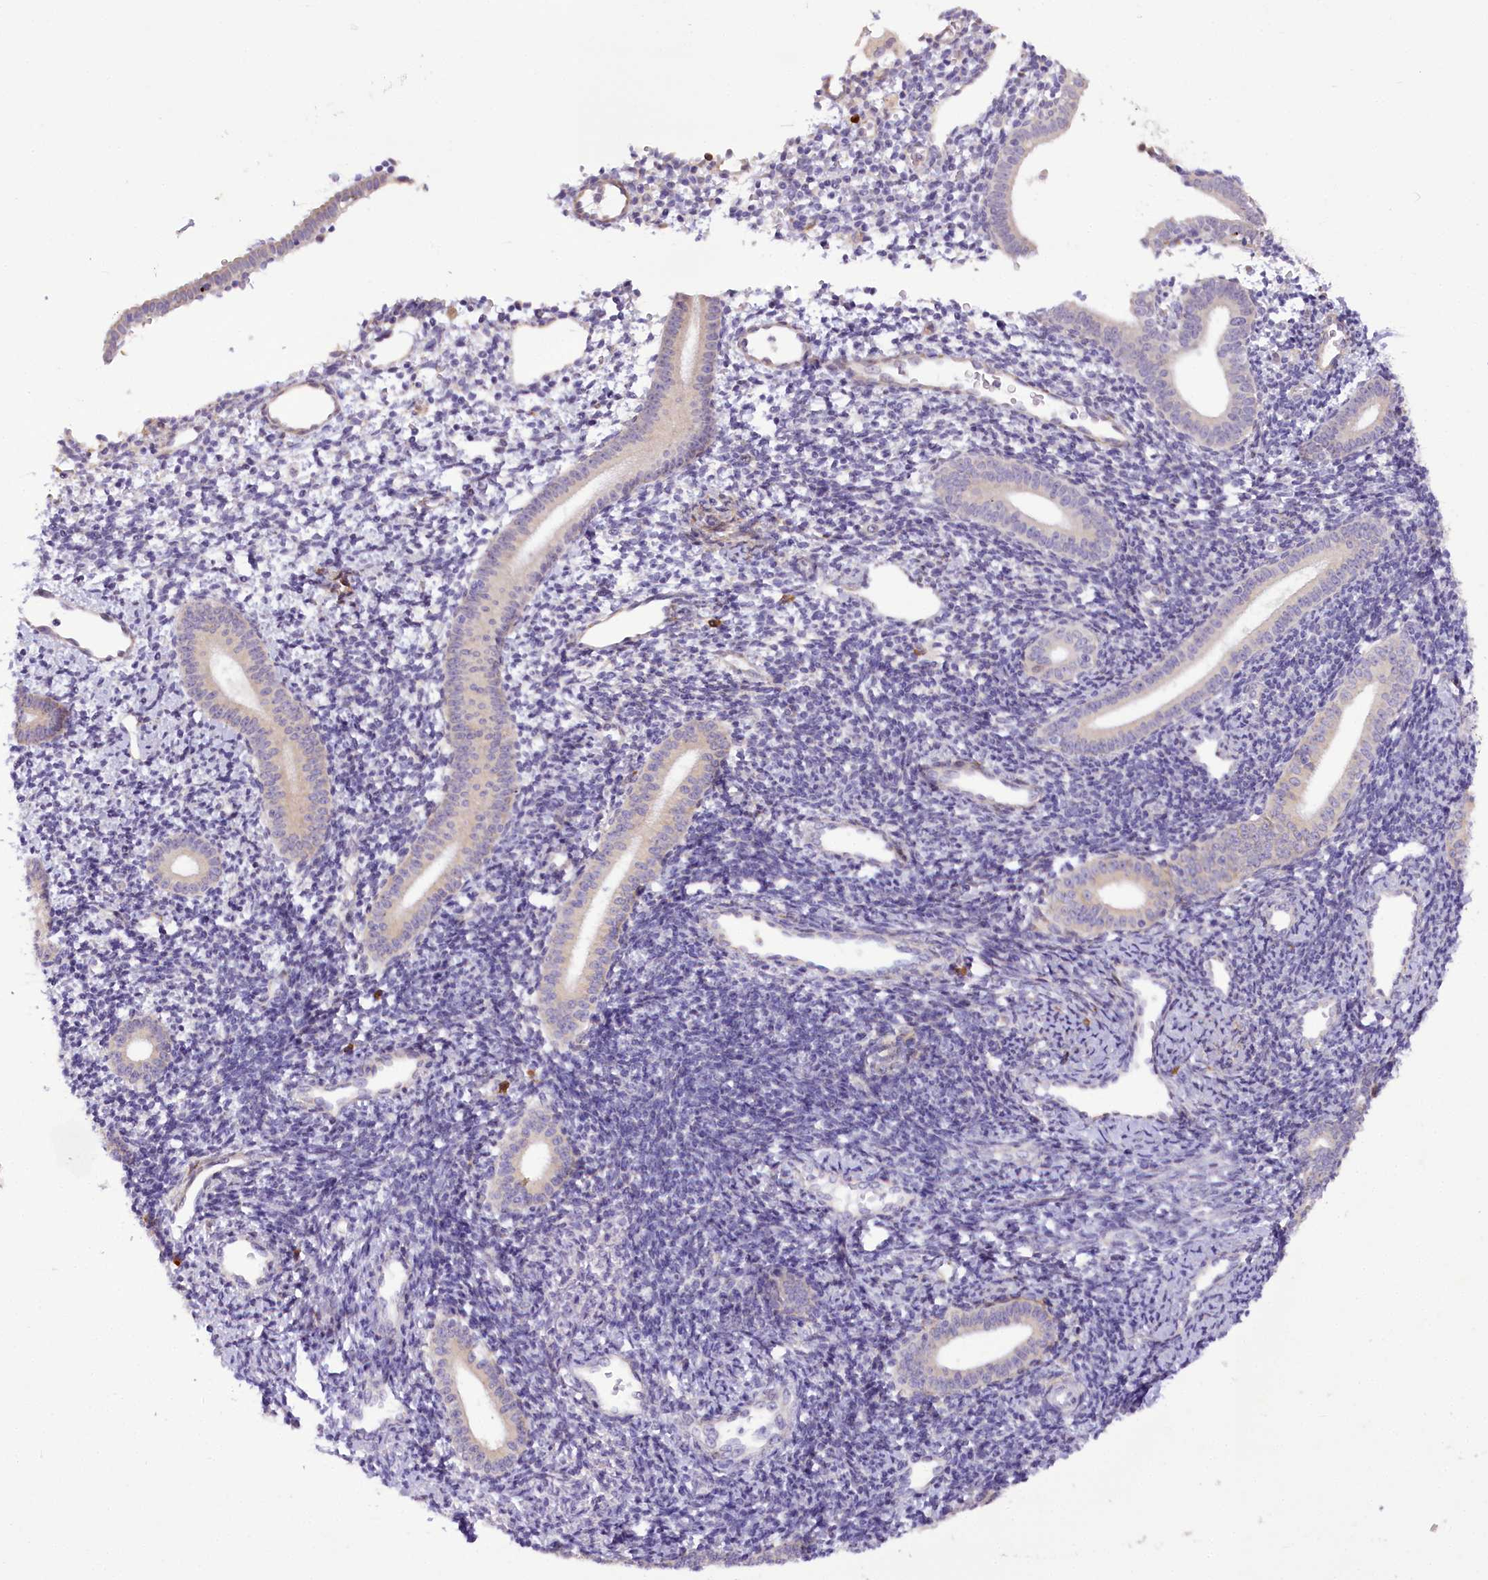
{"staining": {"intensity": "weak", "quantity": "<25%", "location": "cytoplasmic/membranous"}, "tissue": "endometrium", "cell_type": "Cells in endometrial stroma", "image_type": "normal", "snomed": [{"axis": "morphology", "description": "Normal tissue, NOS"}, {"axis": "topography", "description": "Endometrium"}], "caption": "An image of endometrium stained for a protein displays no brown staining in cells in endometrial stroma. Nuclei are stained in blue.", "gene": "NCKAP5", "patient": {"sex": "female", "age": 56}}